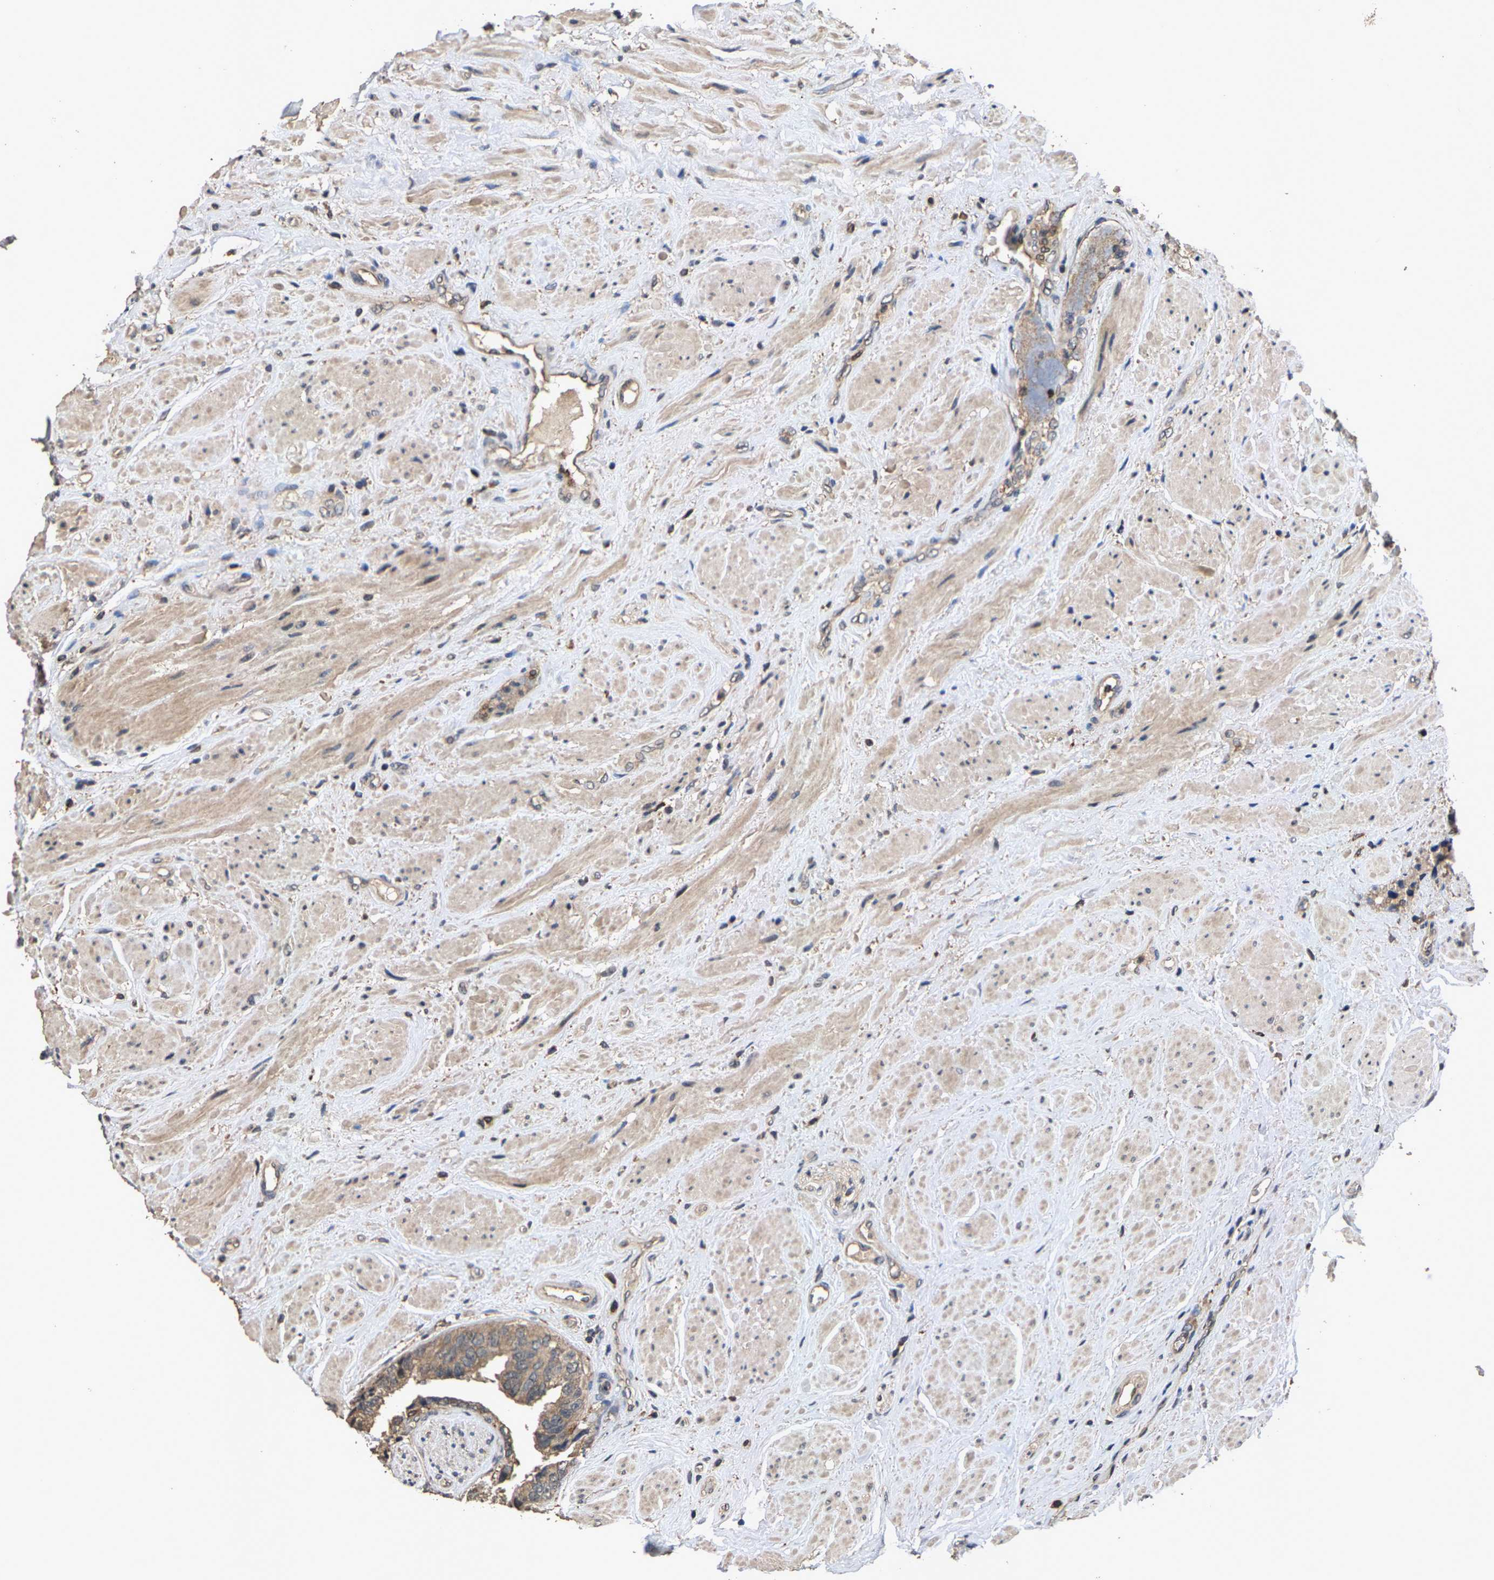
{"staining": {"intensity": "weak", "quantity": ">75%", "location": "cytoplasmic/membranous"}, "tissue": "prostate cancer", "cell_type": "Tumor cells", "image_type": "cancer", "snomed": [{"axis": "morphology", "description": "Adenocarcinoma, High grade"}, {"axis": "topography", "description": "Prostate"}], "caption": "A histopathology image of human prostate cancer (high-grade adenocarcinoma) stained for a protein reveals weak cytoplasmic/membranous brown staining in tumor cells.", "gene": "TDRKH", "patient": {"sex": "male", "age": 61}}